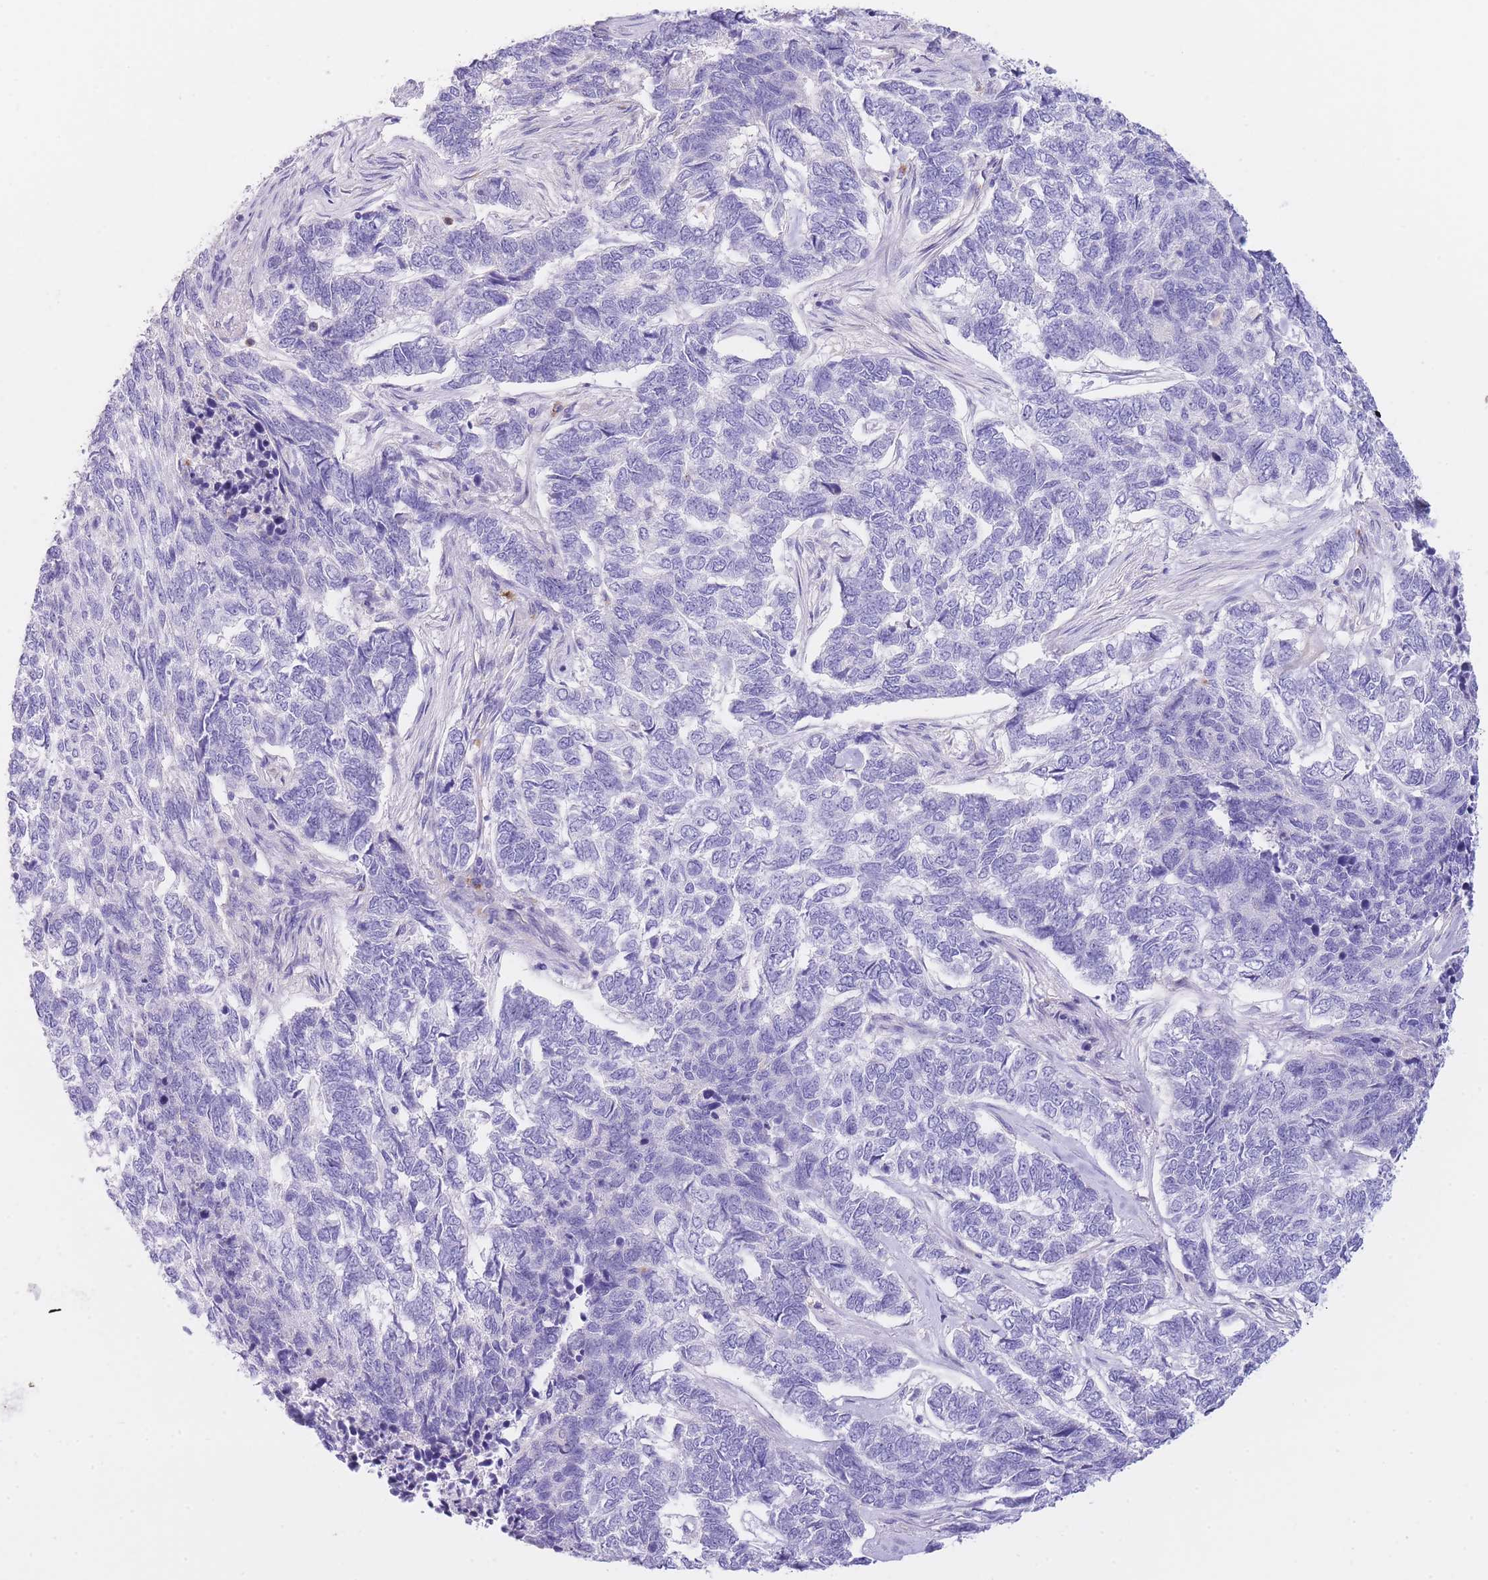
{"staining": {"intensity": "negative", "quantity": "none", "location": "none"}, "tissue": "skin cancer", "cell_type": "Tumor cells", "image_type": "cancer", "snomed": [{"axis": "morphology", "description": "Basal cell carcinoma"}, {"axis": "topography", "description": "Skin"}], "caption": "Immunohistochemical staining of skin basal cell carcinoma displays no significant staining in tumor cells. (DAB immunohistochemistry (IHC) visualized using brightfield microscopy, high magnification).", "gene": "PLBD1", "patient": {"sex": "female", "age": 65}}